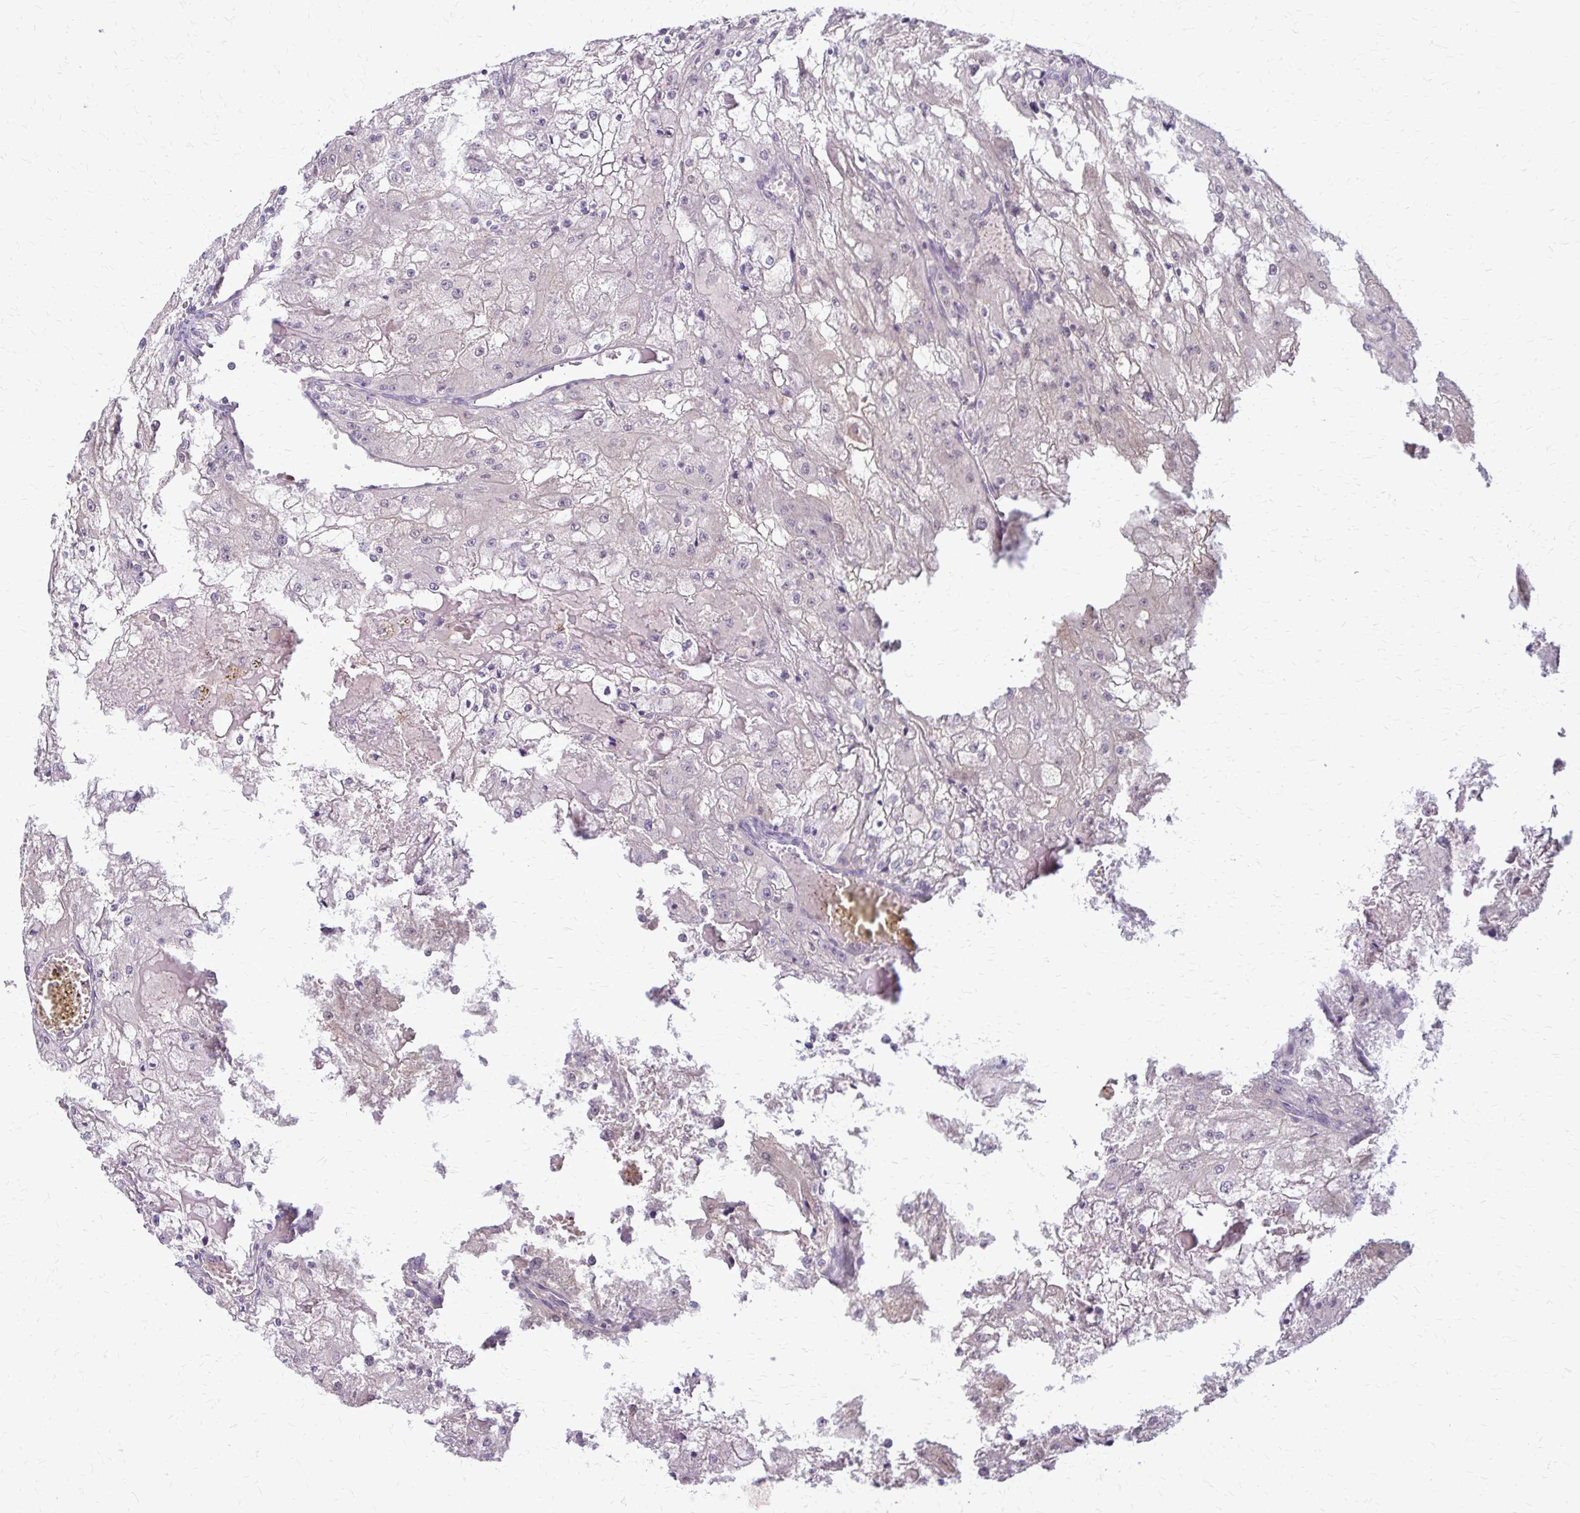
{"staining": {"intensity": "negative", "quantity": "none", "location": "none"}, "tissue": "renal cancer", "cell_type": "Tumor cells", "image_type": "cancer", "snomed": [{"axis": "morphology", "description": "Adenocarcinoma, NOS"}, {"axis": "topography", "description": "Kidney"}], "caption": "Tumor cells show no significant protein positivity in renal cancer (adenocarcinoma).", "gene": "GLRX", "patient": {"sex": "female", "age": 74}}